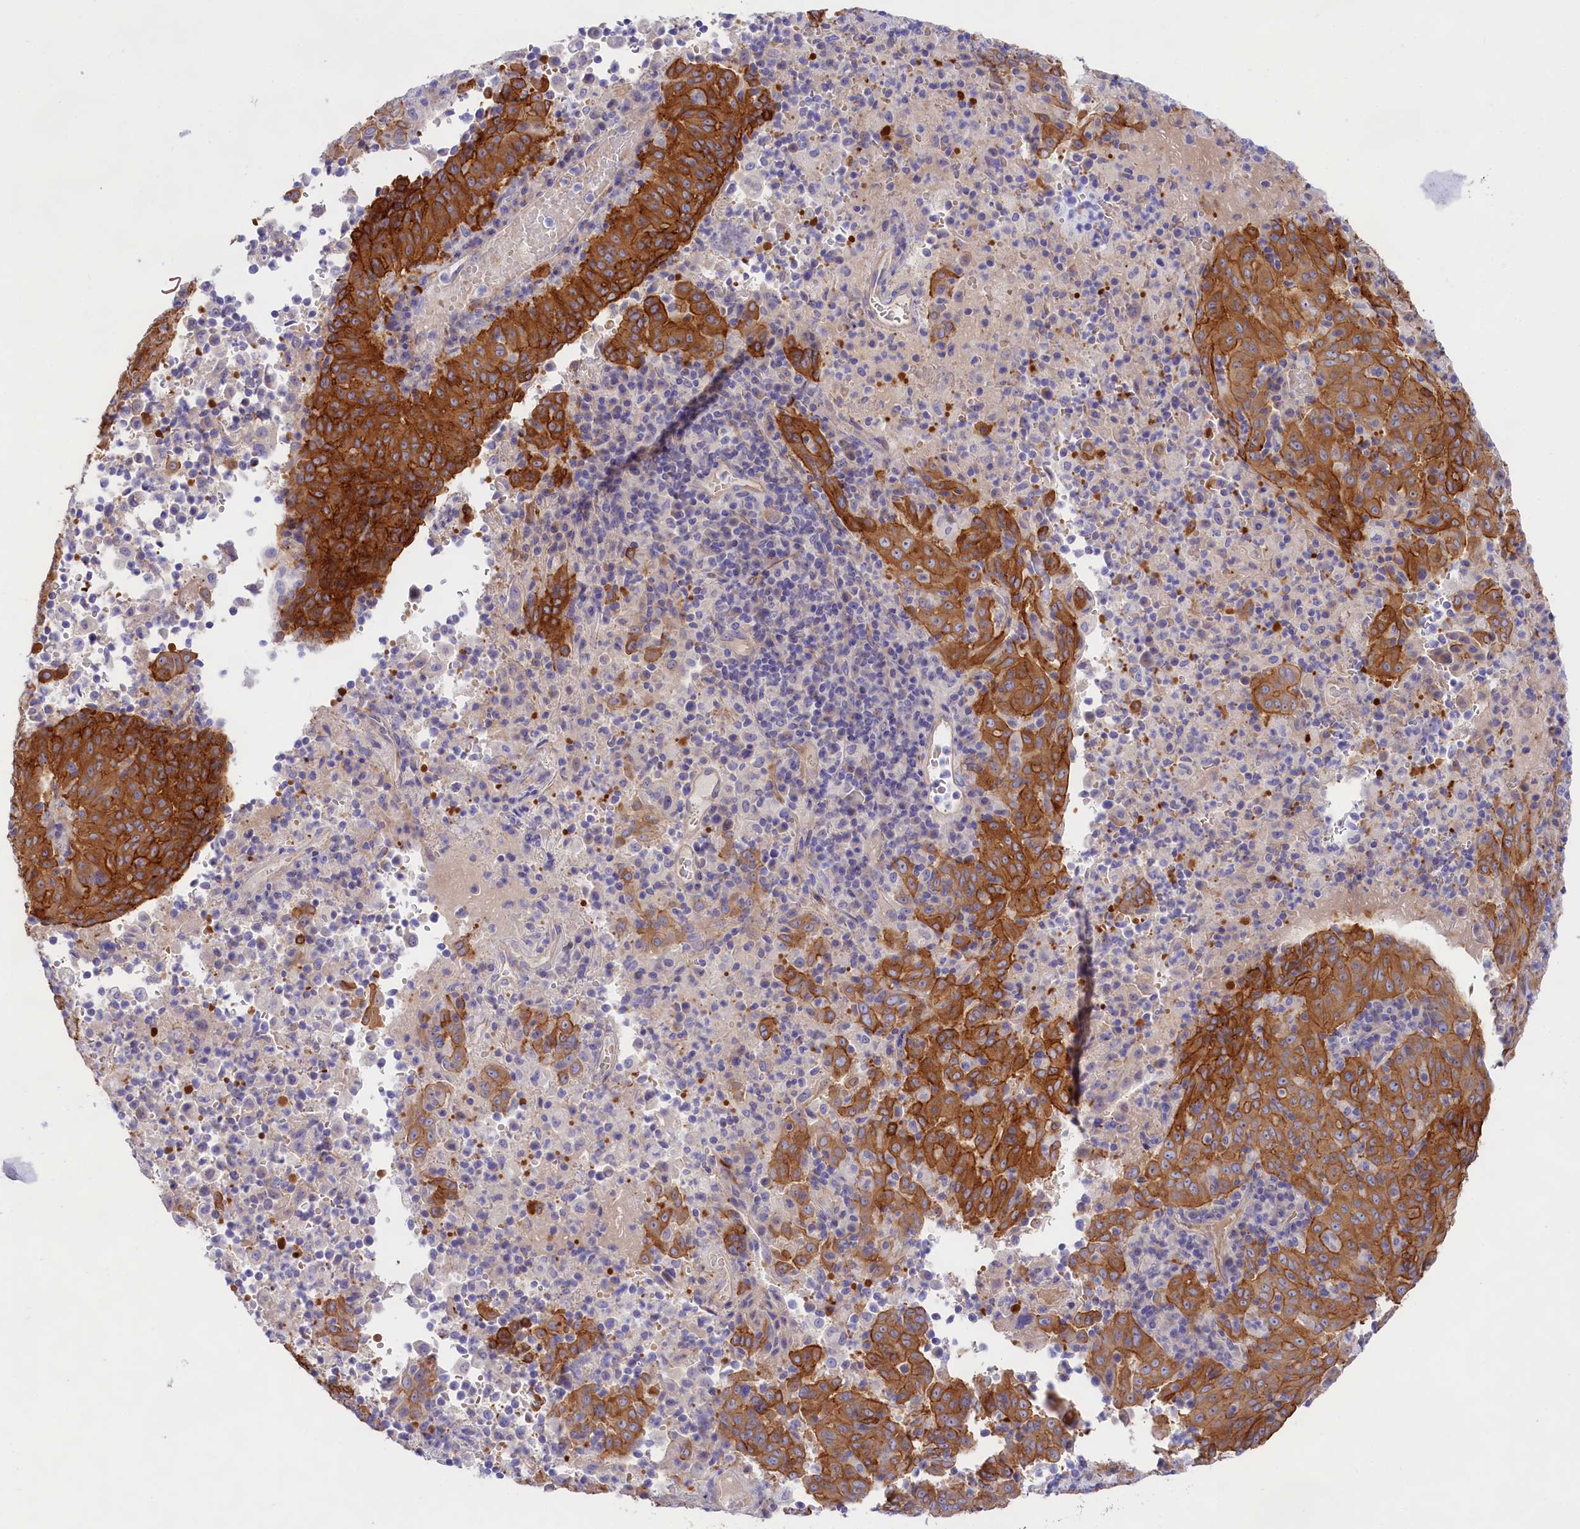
{"staining": {"intensity": "strong", "quantity": ">75%", "location": "cytoplasmic/membranous"}, "tissue": "pancreatic cancer", "cell_type": "Tumor cells", "image_type": "cancer", "snomed": [{"axis": "morphology", "description": "Adenocarcinoma, NOS"}, {"axis": "topography", "description": "Pancreas"}], "caption": "A photomicrograph showing strong cytoplasmic/membranous positivity in approximately >75% of tumor cells in pancreatic cancer, as visualized by brown immunohistochemical staining.", "gene": "PPP1R13L", "patient": {"sex": "male", "age": 63}}